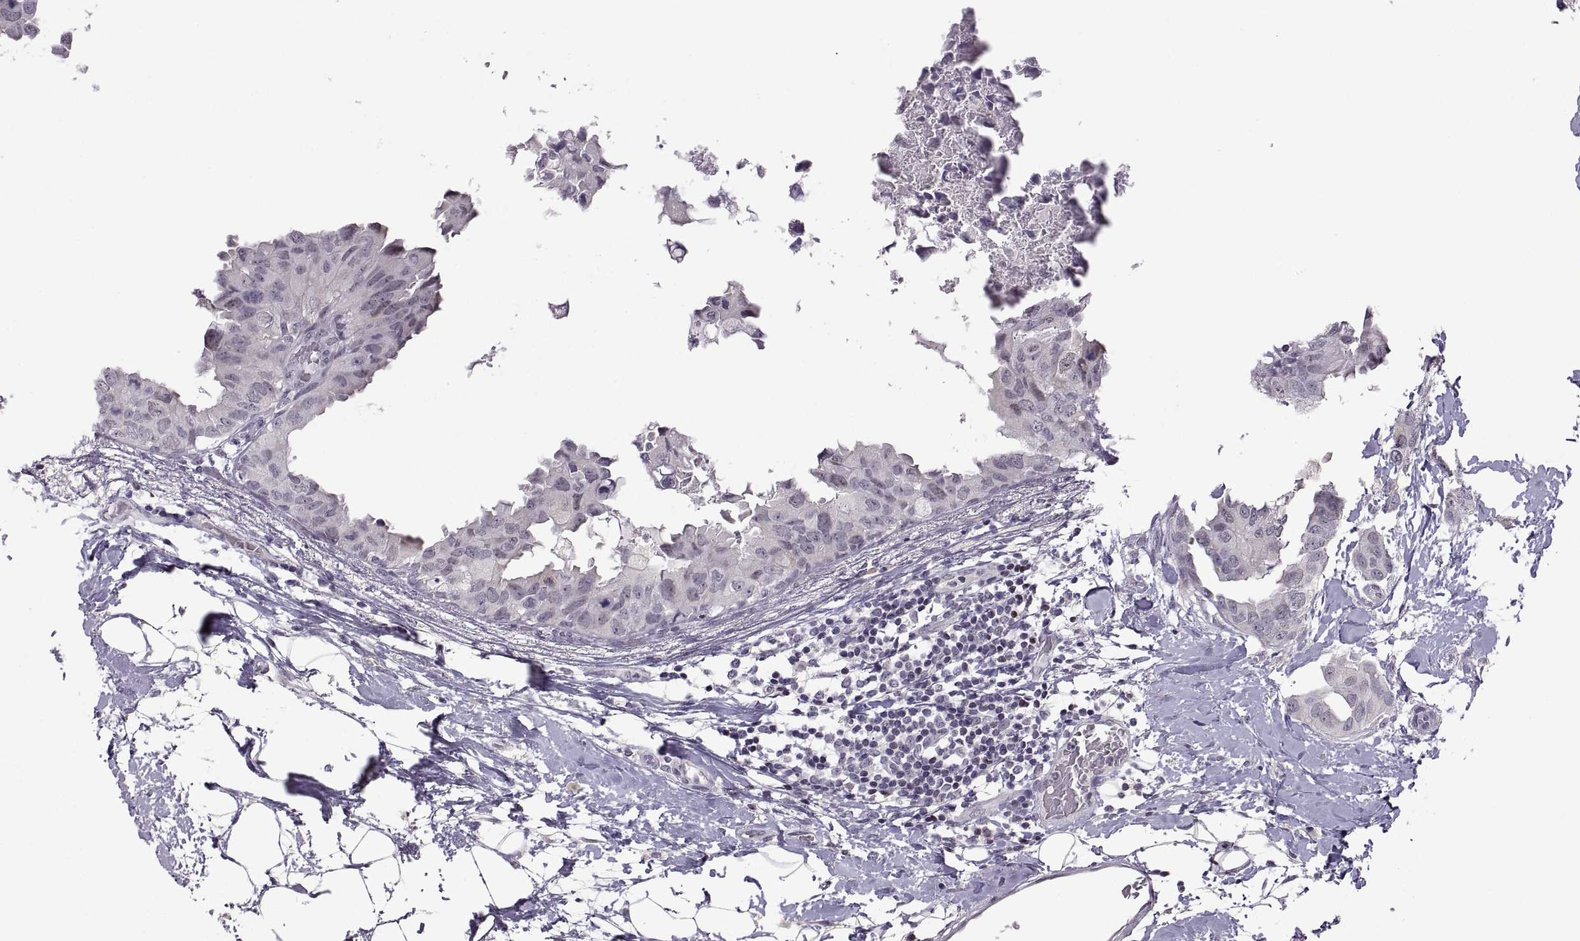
{"staining": {"intensity": "negative", "quantity": "none", "location": "none"}, "tissue": "breast cancer", "cell_type": "Tumor cells", "image_type": "cancer", "snomed": [{"axis": "morphology", "description": "Normal tissue, NOS"}, {"axis": "morphology", "description": "Duct carcinoma"}, {"axis": "topography", "description": "Breast"}], "caption": "IHC photomicrograph of human breast cancer (infiltrating ductal carcinoma) stained for a protein (brown), which demonstrates no expression in tumor cells.", "gene": "NEK2", "patient": {"sex": "female", "age": 40}}